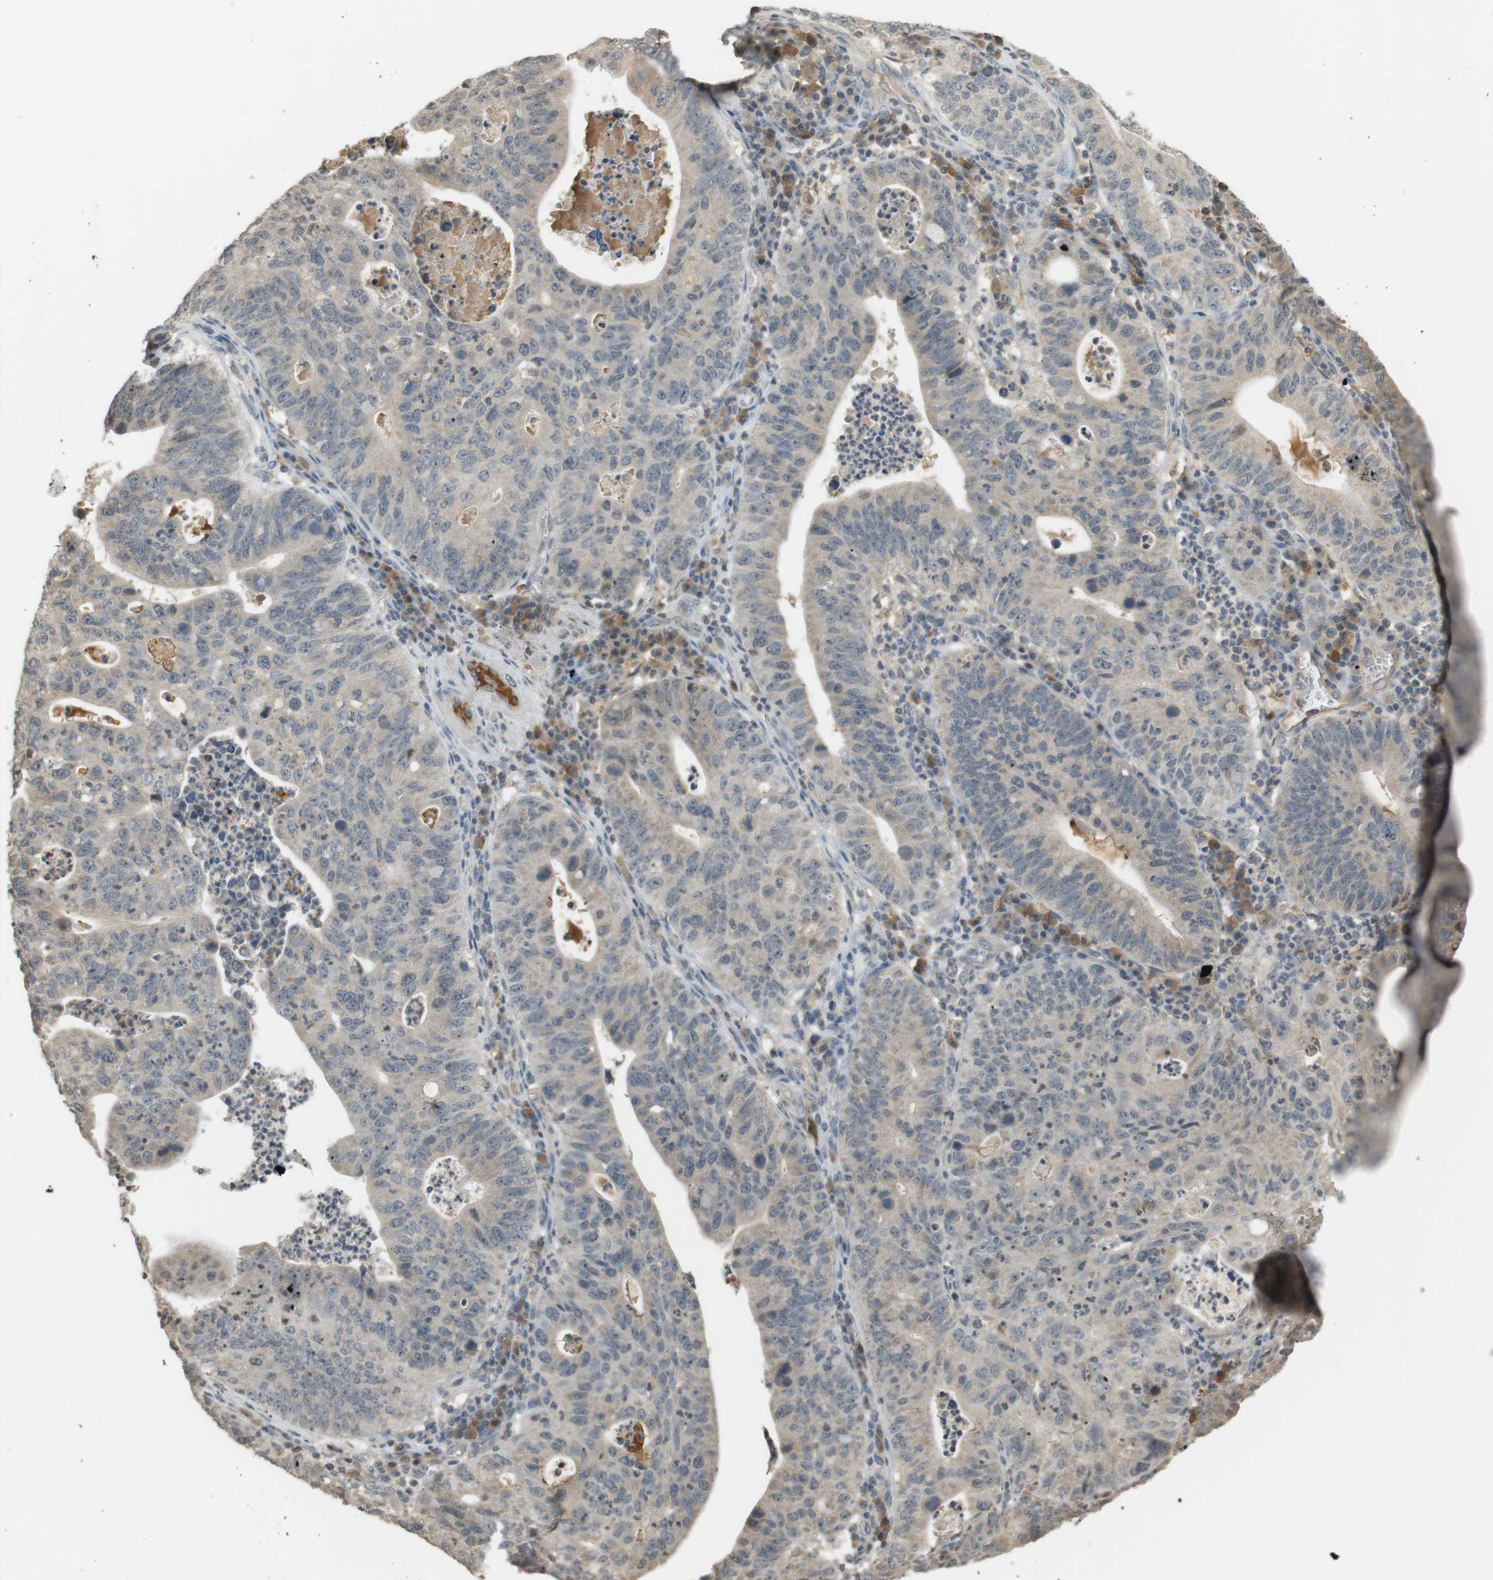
{"staining": {"intensity": "negative", "quantity": "none", "location": "none"}, "tissue": "stomach cancer", "cell_type": "Tumor cells", "image_type": "cancer", "snomed": [{"axis": "morphology", "description": "Adenocarcinoma, NOS"}, {"axis": "topography", "description": "Stomach"}], "caption": "The histopathology image reveals no significant staining in tumor cells of stomach cancer.", "gene": "SRR", "patient": {"sex": "male", "age": 59}}